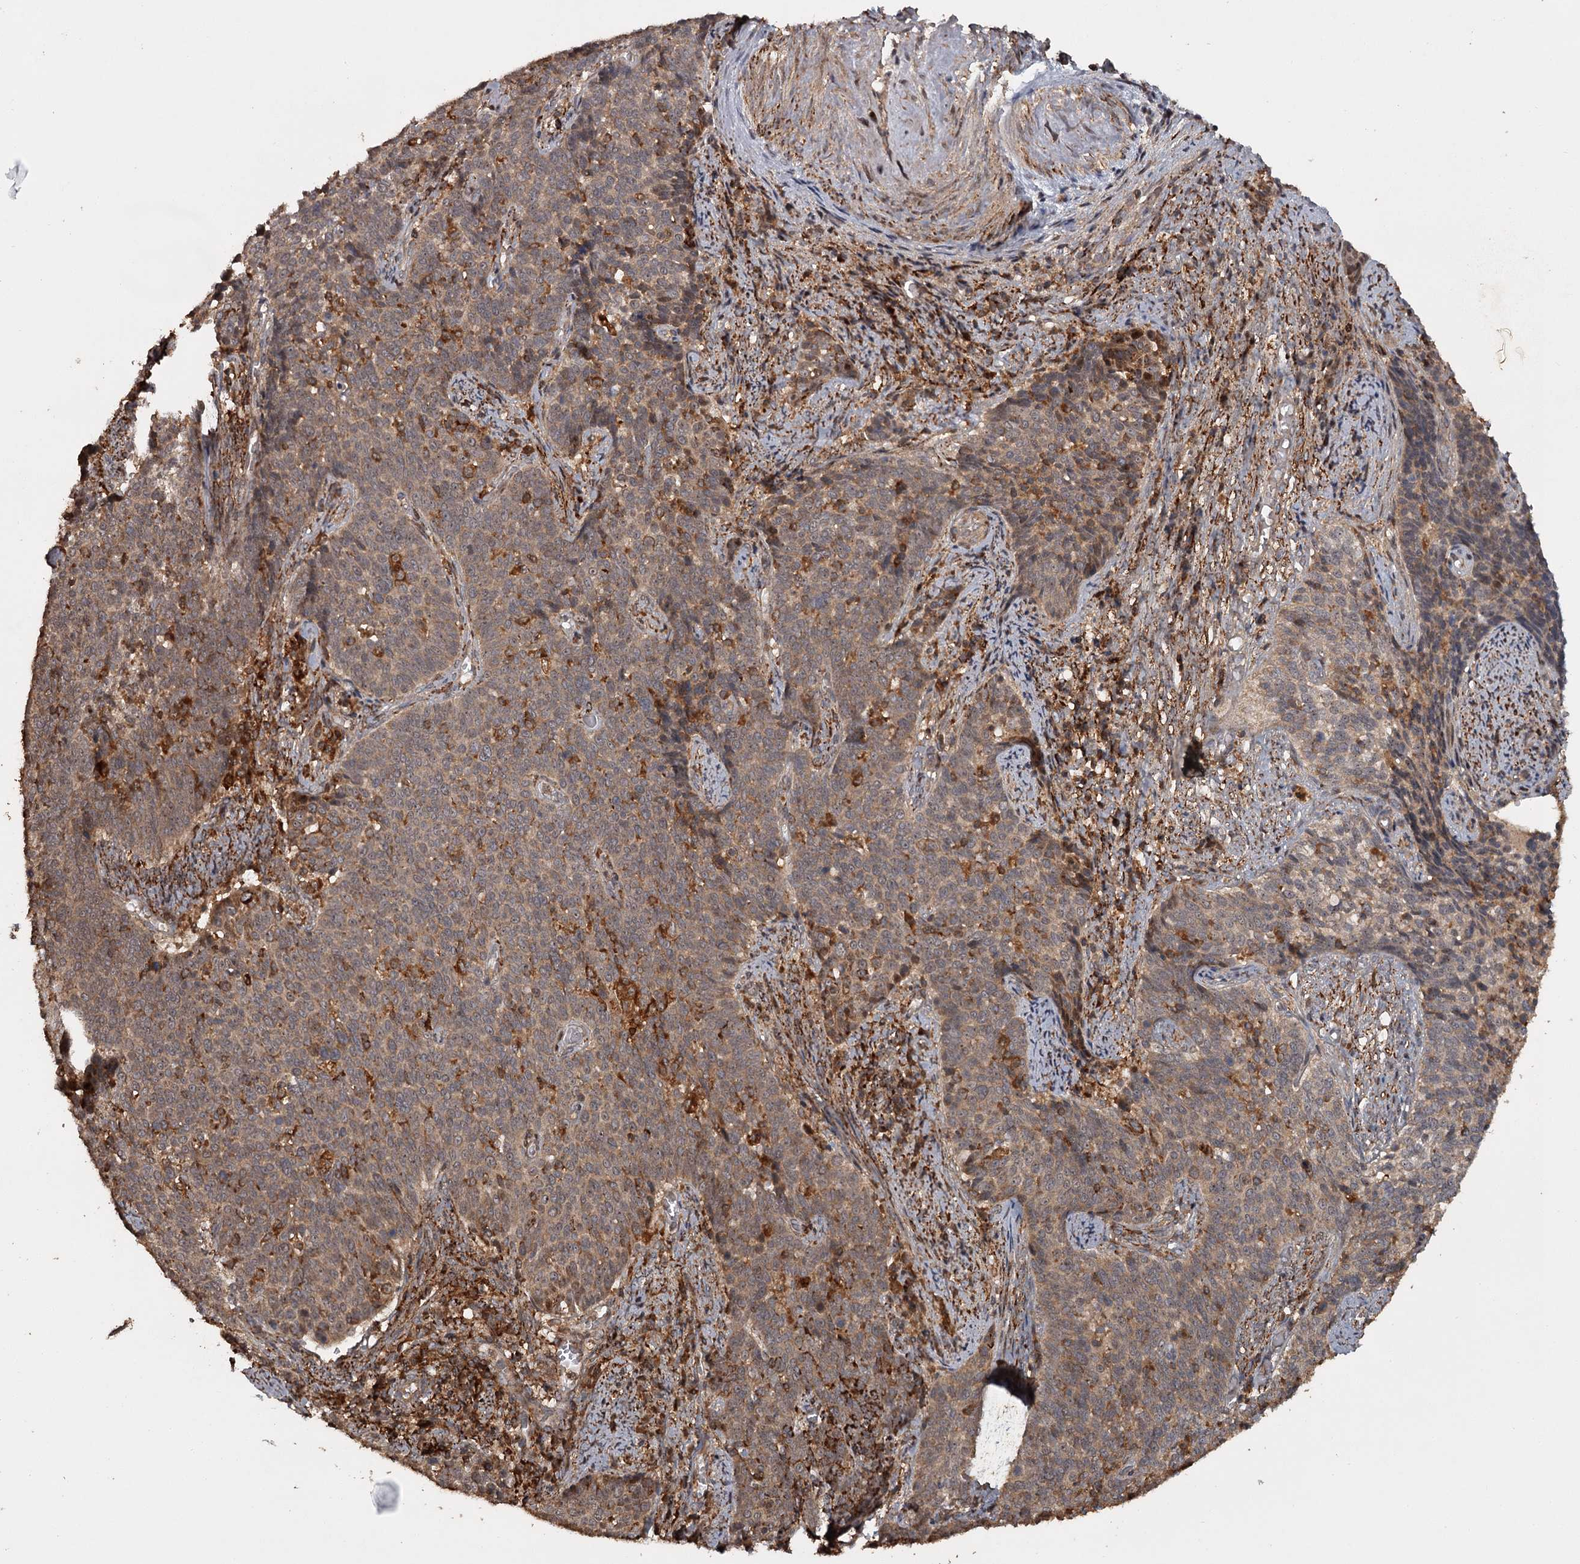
{"staining": {"intensity": "moderate", "quantity": "25%-75%", "location": "cytoplasmic/membranous"}, "tissue": "cervical cancer", "cell_type": "Tumor cells", "image_type": "cancer", "snomed": [{"axis": "morphology", "description": "Squamous cell carcinoma, NOS"}, {"axis": "topography", "description": "Cervix"}], "caption": "Approximately 25%-75% of tumor cells in cervical squamous cell carcinoma show moderate cytoplasmic/membranous protein staining as visualized by brown immunohistochemical staining.", "gene": "FAXC", "patient": {"sex": "female", "age": 39}}